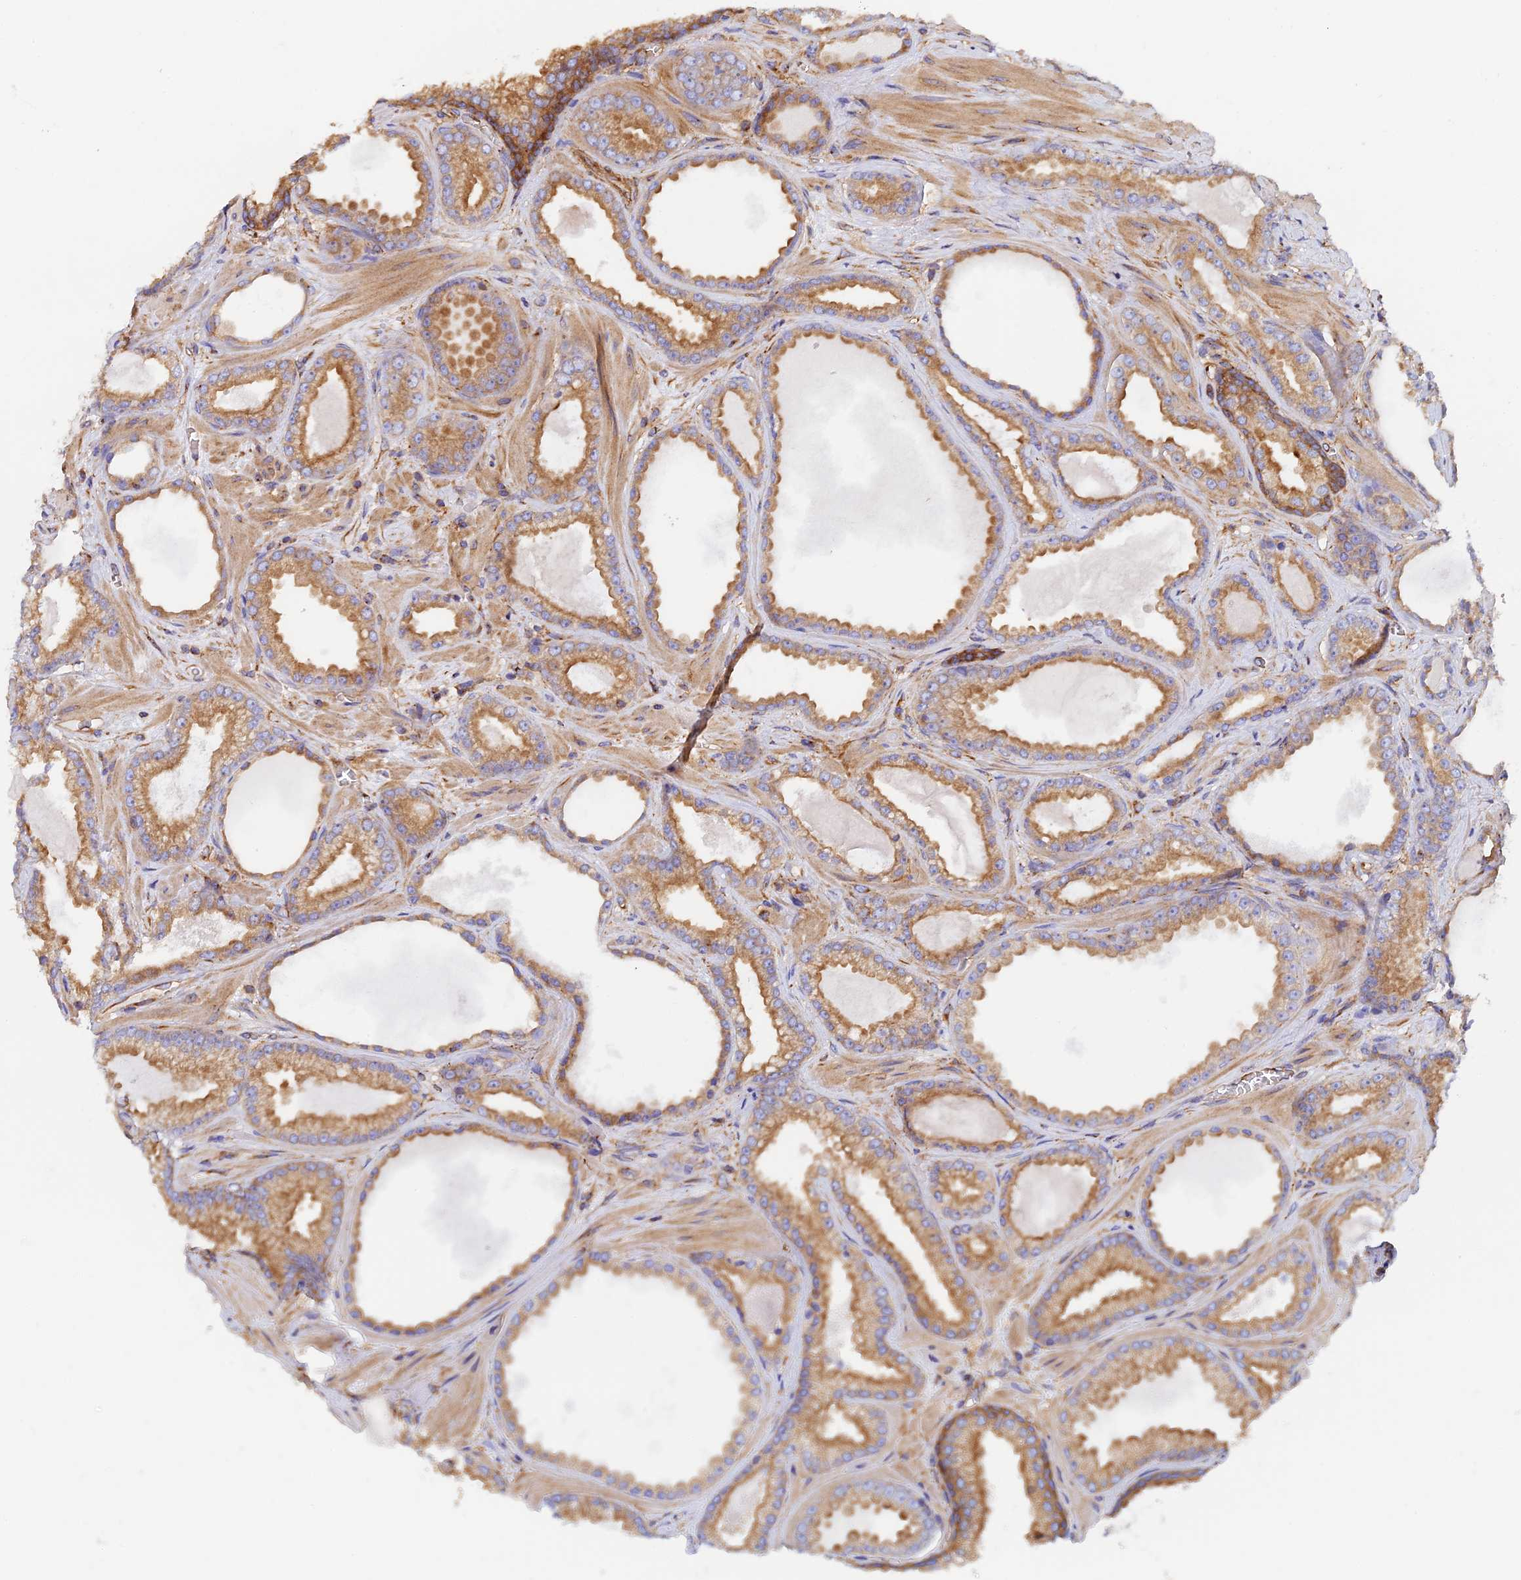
{"staining": {"intensity": "moderate", "quantity": ">75%", "location": "cytoplasmic/membranous"}, "tissue": "prostate cancer", "cell_type": "Tumor cells", "image_type": "cancer", "snomed": [{"axis": "morphology", "description": "Adenocarcinoma, Low grade"}, {"axis": "topography", "description": "Prostate"}], "caption": "Low-grade adenocarcinoma (prostate) stained with a protein marker exhibits moderate staining in tumor cells.", "gene": "DCTN2", "patient": {"sex": "male", "age": 57}}